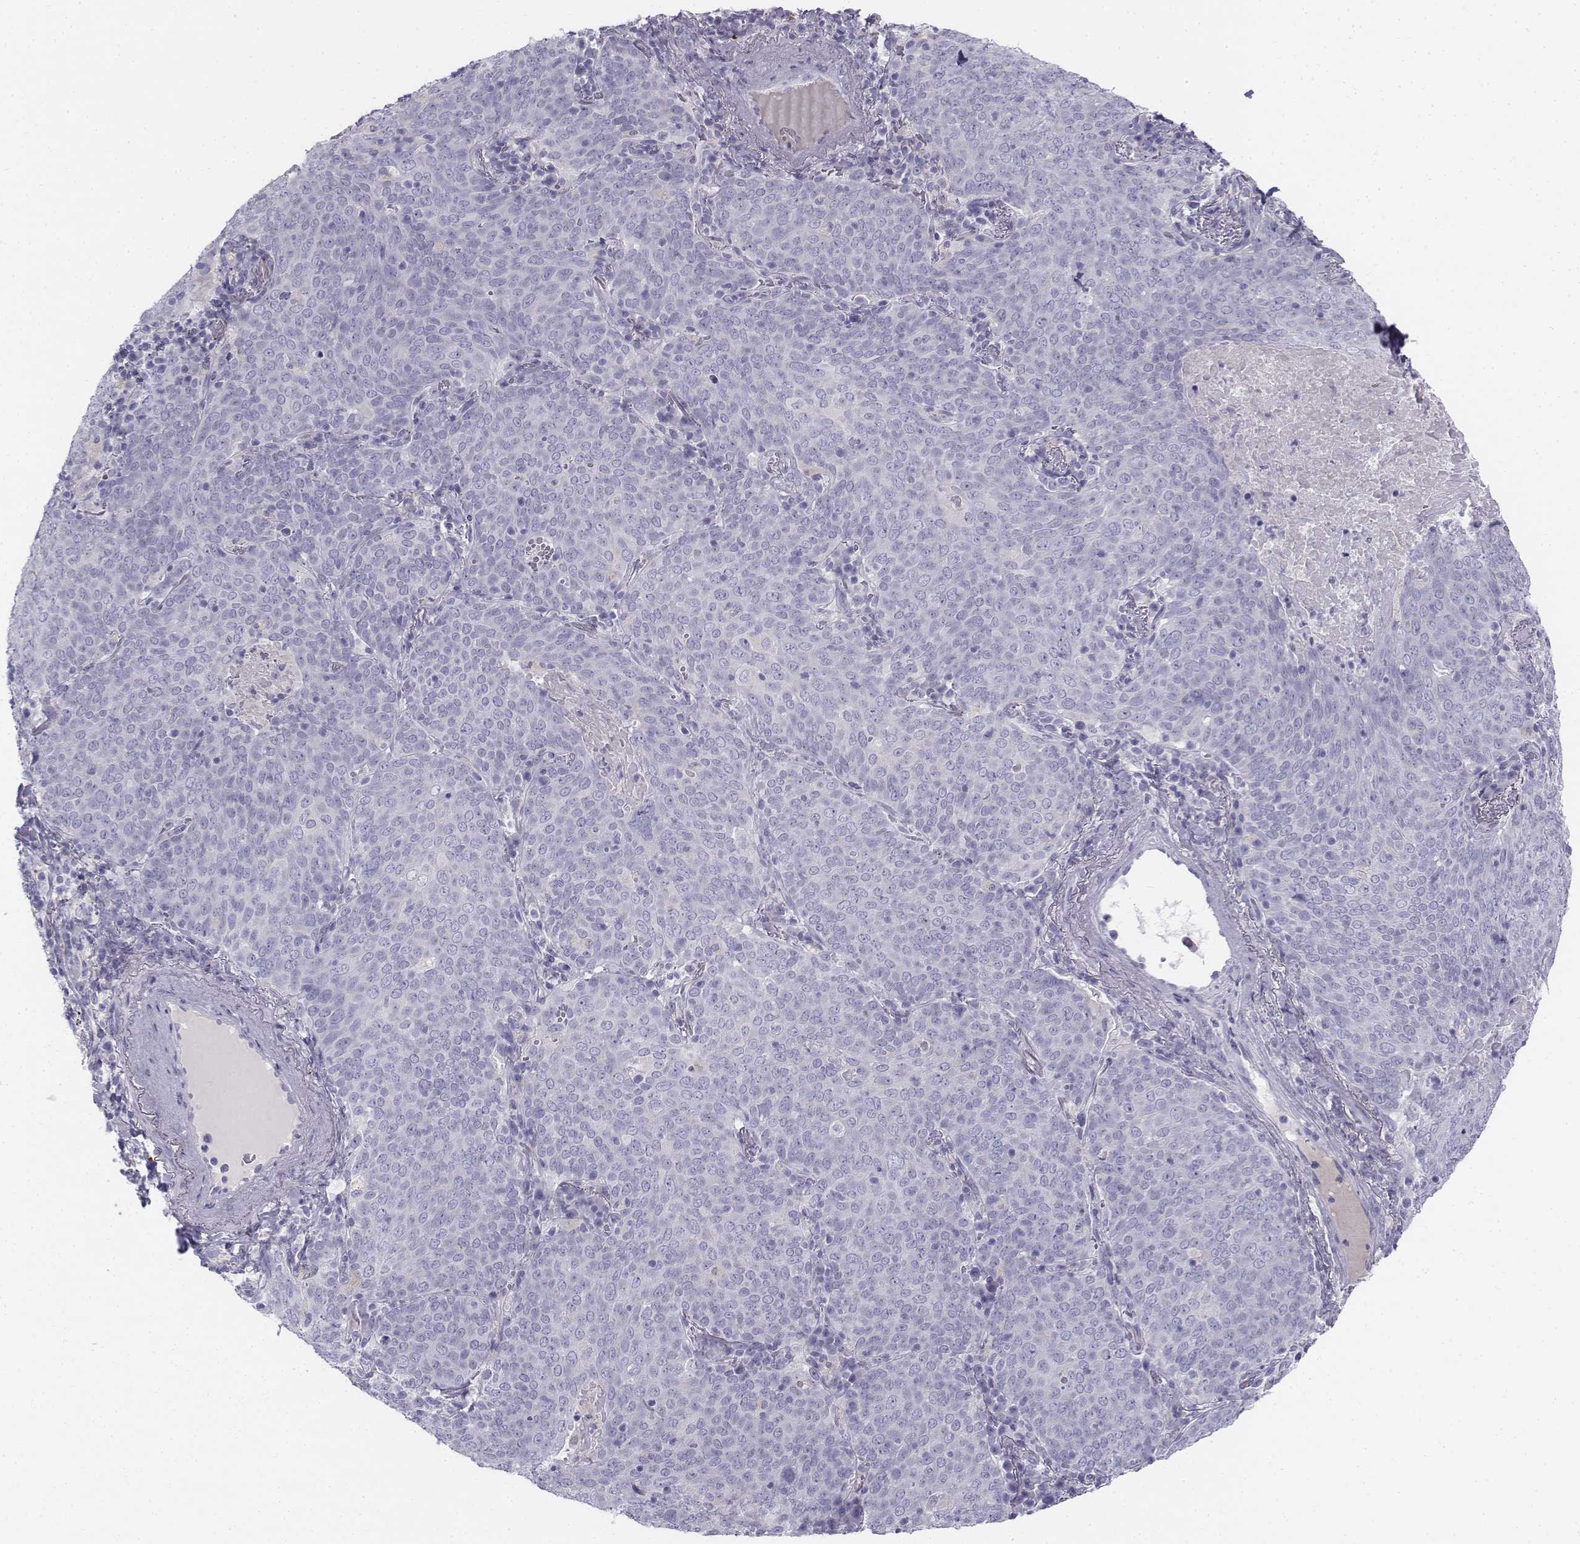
{"staining": {"intensity": "negative", "quantity": "none", "location": "none"}, "tissue": "lung cancer", "cell_type": "Tumor cells", "image_type": "cancer", "snomed": [{"axis": "morphology", "description": "Squamous cell carcinoma, NOS"}, {"axis": "topography", "description": "Lung"}], "caption": "An image of human lung cancer is negative for staining in tumor cells.", "gene": "TH", "patient": {"sex": "male", "age": 82}}